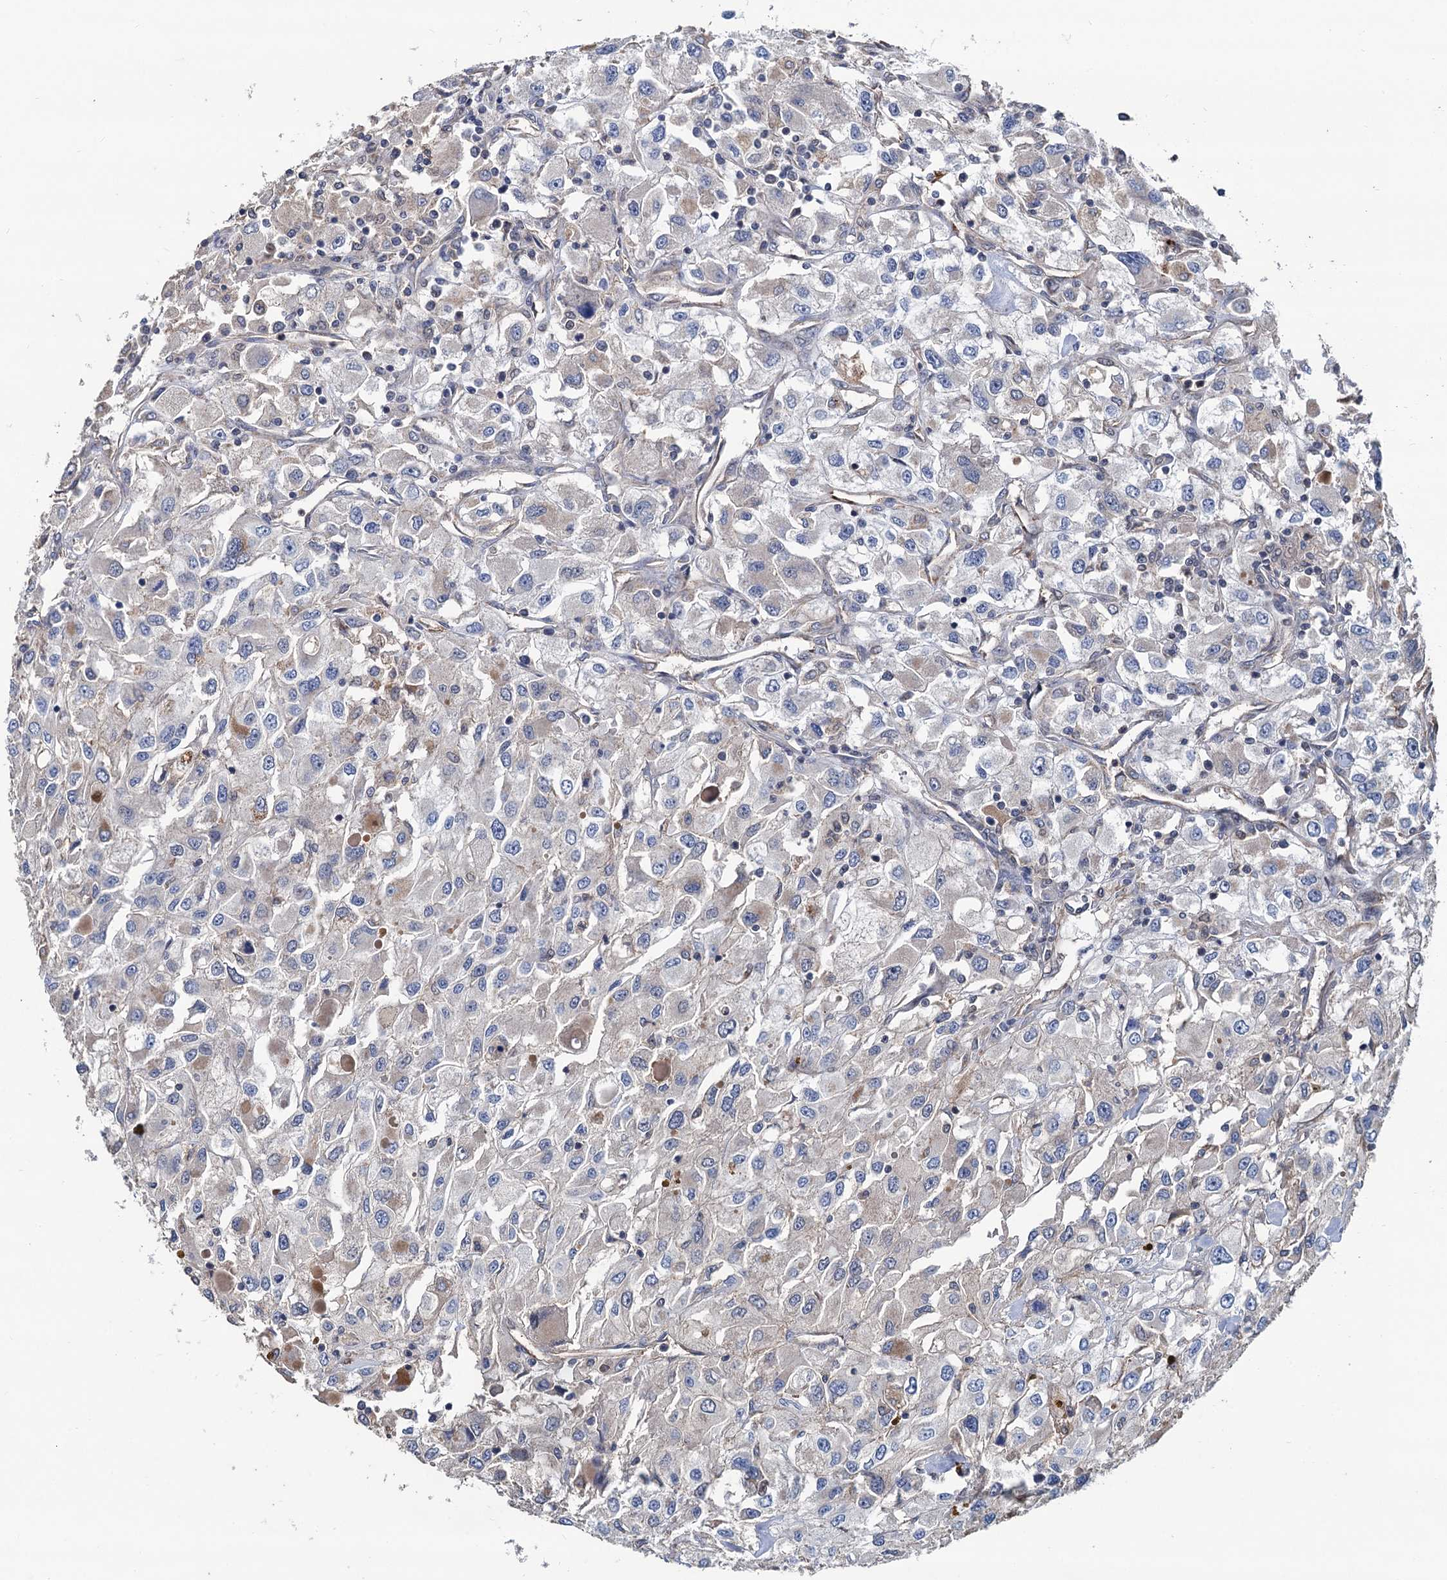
{"staining": {"intensity": "weak", "quantity": "<25%", "location": "cytoplasmic/membranous"}, "tissue": "renal cancer", "cell_type": "Tumor cells", "image_type": "cancer", "snomed": [{"axis": "morphology", "description": "Adenocarcinoma, NOS"}, {"axis": "topography", "description": "Kidney"}], "caption": "This photomicrograph is of adenocarcinoma (renal) stained with immunohistochemistry (IHC) to label a protein in brown with the nuclei are counter-stained blue. There is no positivity in tumor cells. The staining was performed using DAB to visualize the protein expression in brown, while the nuclei were stained in blue with hematoxylin (Magnification: 20x).", "gene": "DGLUCY", "patient": {"sex": "female", "age": 52}}